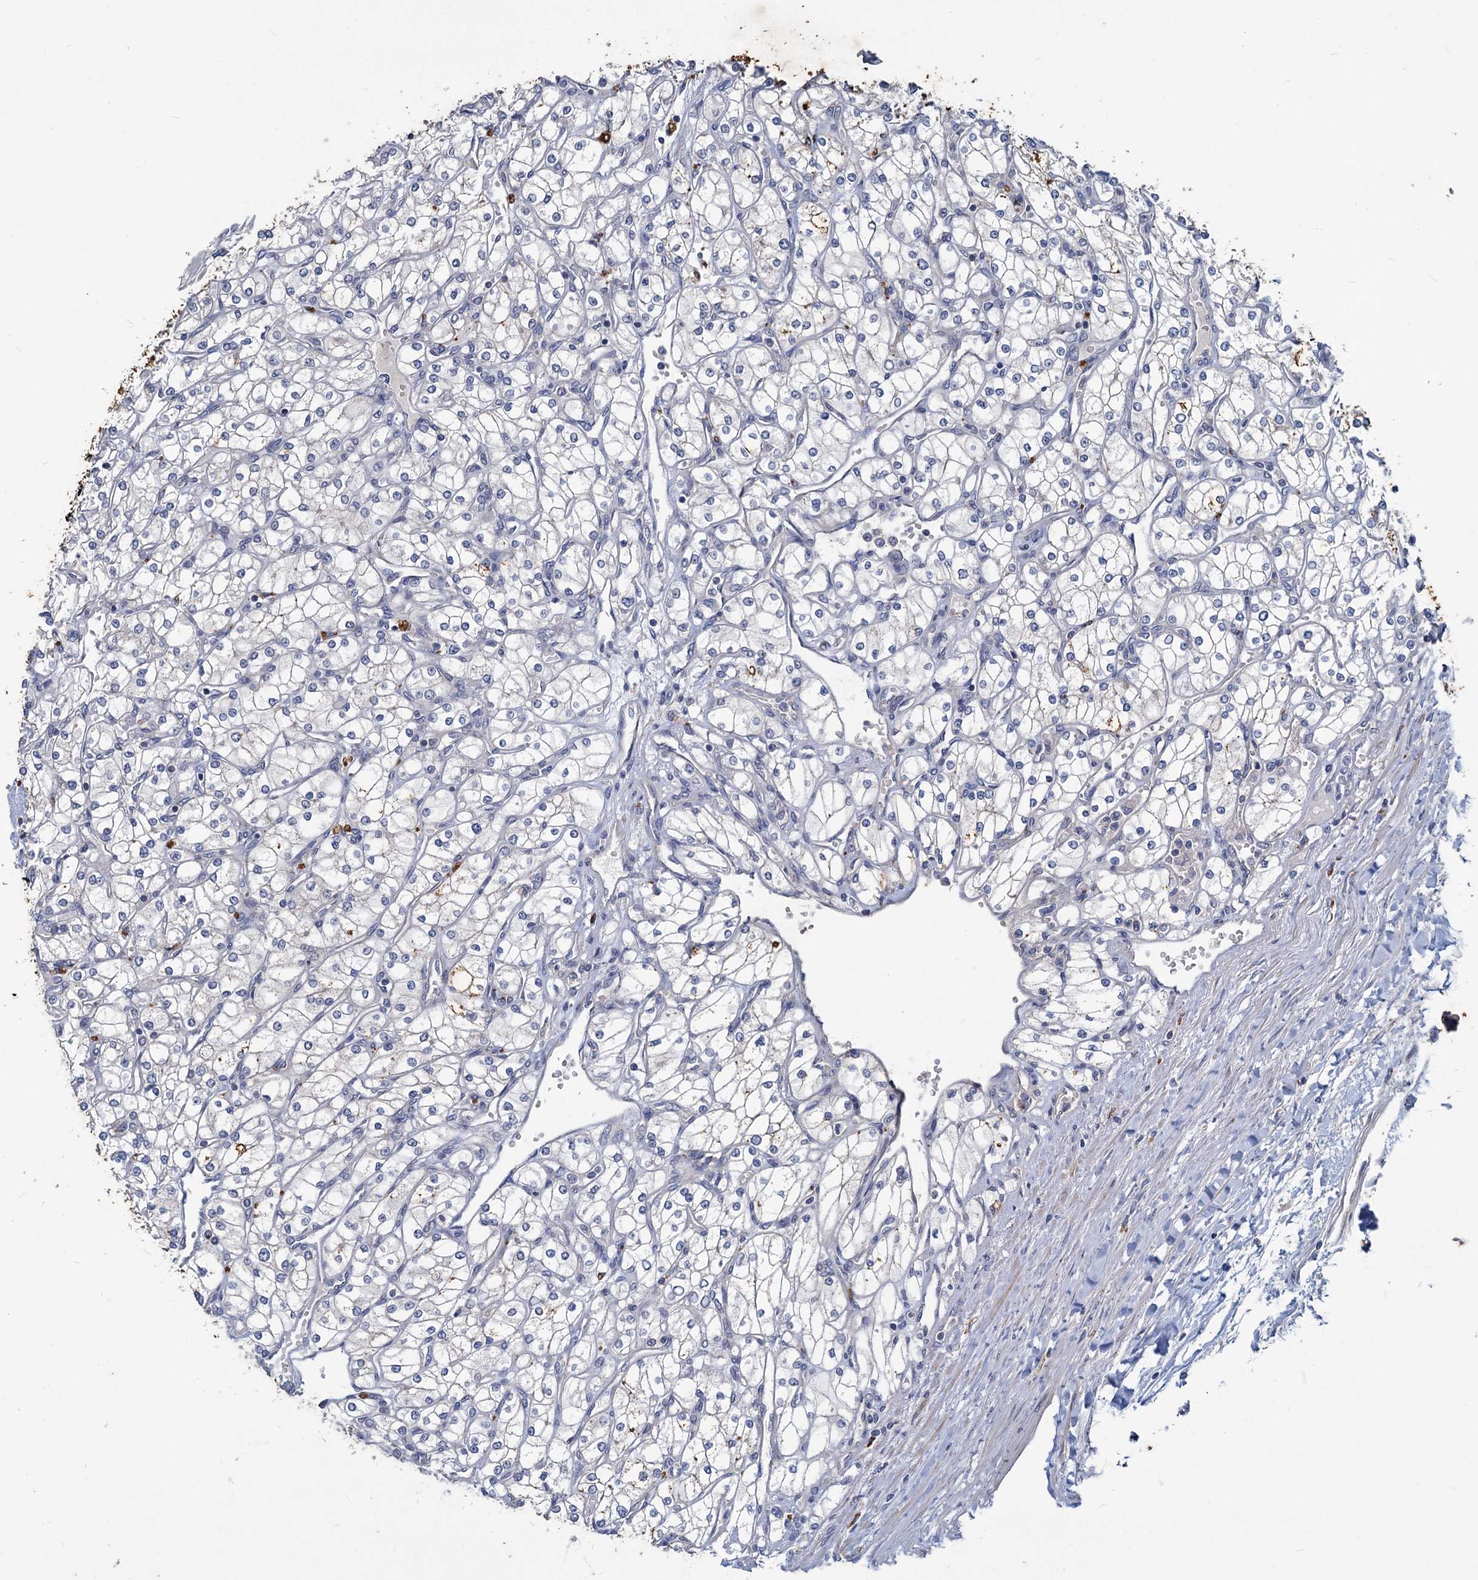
{"staining": {"intensity": "negative", "quantity": "none", "location": "none"}, "tissue": "renal cancer", "cell_type": "Tumor cells", "image_type": "cancer", "snomed": [{"axis": "morphology", "description": "Adenocarcinoma, NOS"}, {"axis": "topography", "description": "Kidney"}], "caption": "Tumor cells are negative for brown protein staining in renal cancer (adenocarcinoma). (Brightfield microscopy of DAB (3,3'-diaminobenzidine) IHC at high magnification).", "gene": "SLC2A7", "patient": {"sex": "male", "age": 80}}